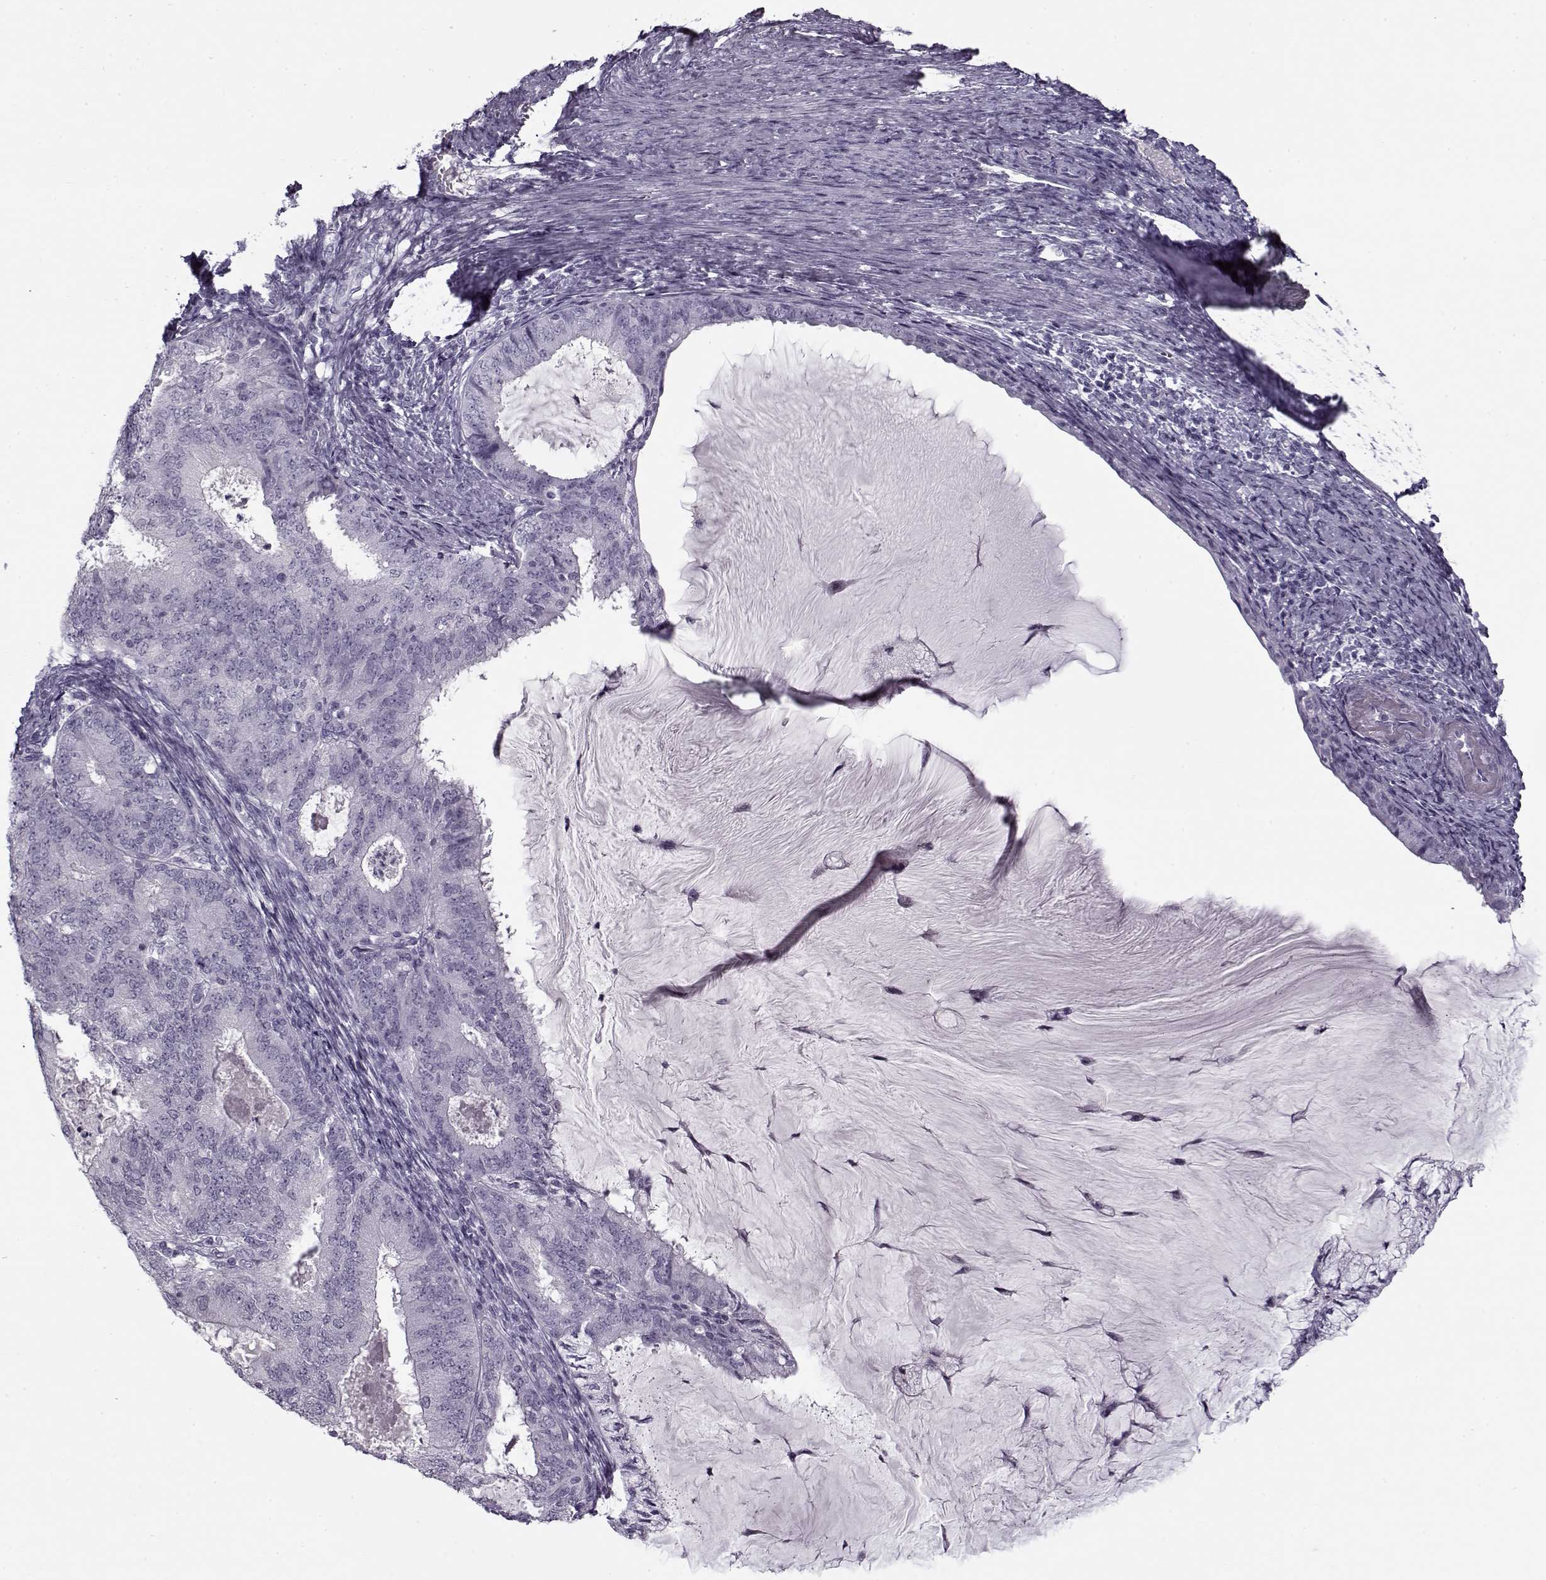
{"staining": {"intensity": "negative", "quantity": "none", "location": "none"}, "tissue": "endometrial cancer", "cell_type": "Tumor cells", "image_type": "cancer", "snomed": [{"axis": "morphology", "description": "Adenocarcinoma, NOS"}, {"axis": "topography", "description": "Endometrium"}], "caption": "The photomicrograph displays no staining of tumor cells in endometrial adenocarcinoma.", "gene": "PNMT", "patient": {"sex": "female", "age": 57}}